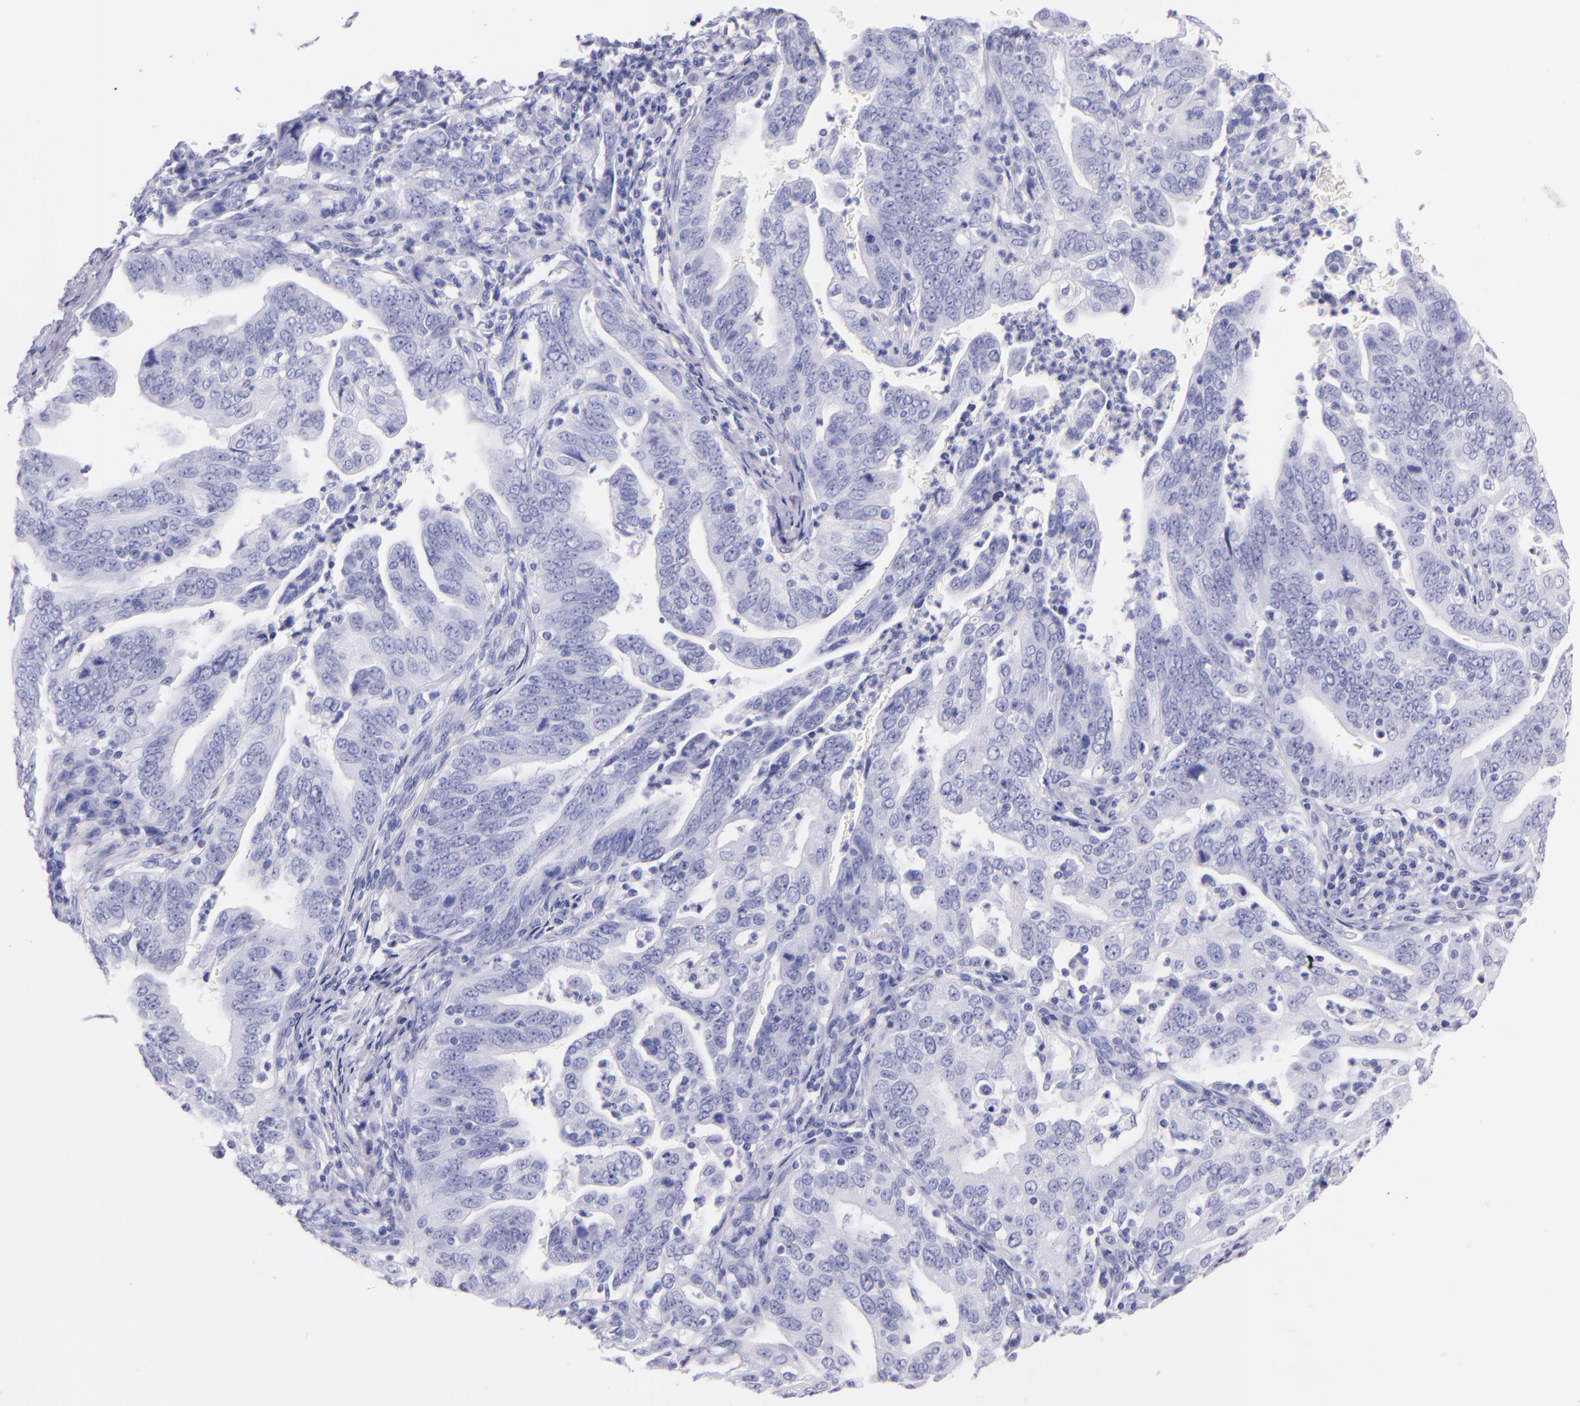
{"staining": {"intensity": "negative", "quantity": "none", "location": "none"}, "tissue": "stomach cancer", "cell_type": "Tumor cells", "image_type": "cancer", "snomed": [{"axis": "morphology", "description": "Adenocarcinoma, NOS"}, {"axis": "topography", "description": "Stomach, upper"}], "caption": "DAB (3,3'-diaminobenzidine) immunohistochemical staining of adenocarcinoma (stomach) demonstrates no significant positivity in tumor cells. Nuclei are stained in blue.", "gene": "SFTPA2", "patient": {"sex": "female", "age": 50}}